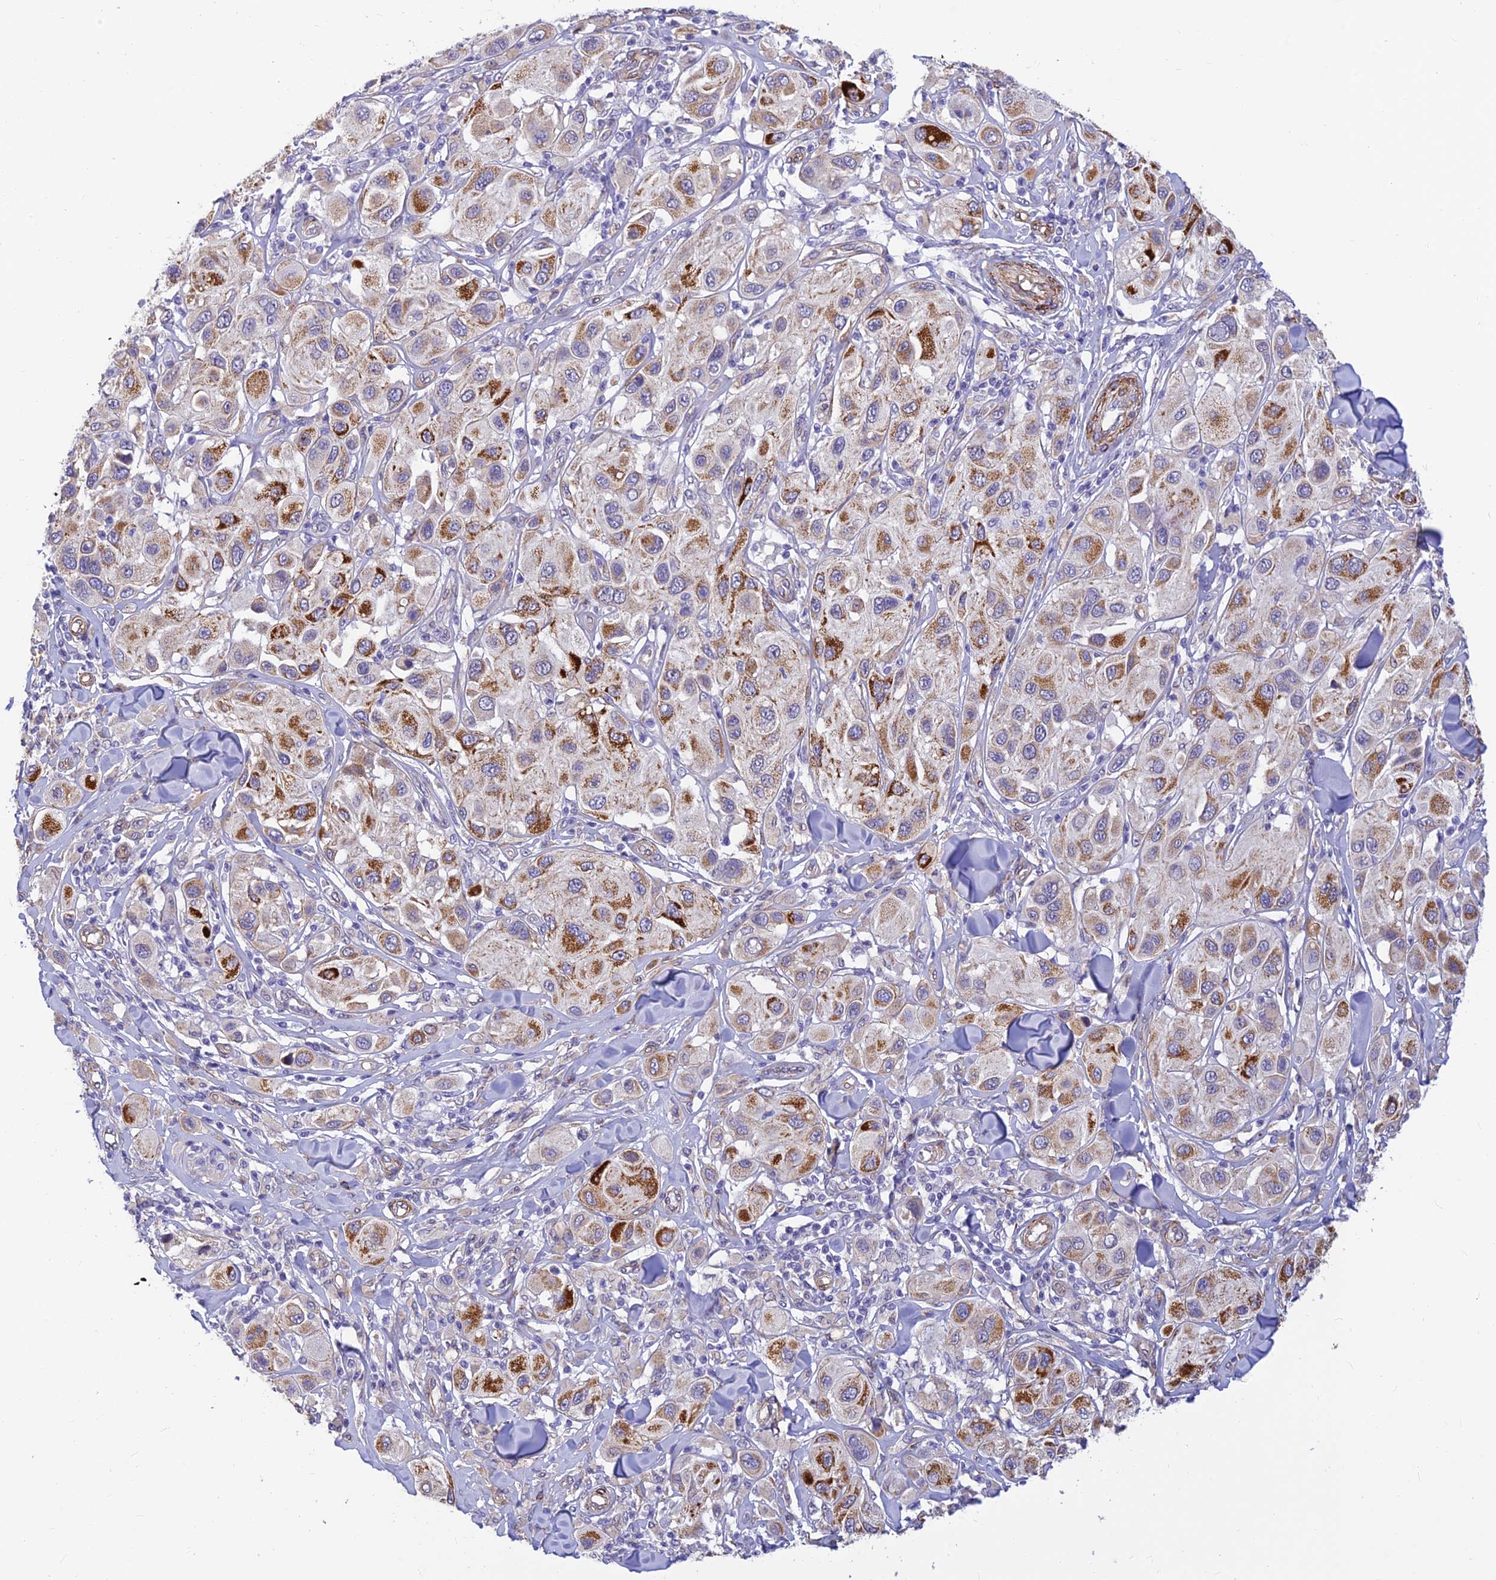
{"staining": {"intensity": "strong", "quantity": "25%-75%", "location": "cytoplasmic/membranous"}, "tissue": "melanoma", "cell_type": "Tumor cells", "image_type": "cancer", "snomed": [{"axis": "morphology", "description": "Malignant melanoma, Metastatic site"}, {"axis": "topography", "description": "Skin"}], "caption": "Human malignant melanoma (metastatic site) stained for a protein (brown) demonstrates strong cytoplasmic/membranous positive staining in about 25%-75% of tumor cells.", "gene": "ALDH1L2", "patient": {"sex": "male", "age": 41}}